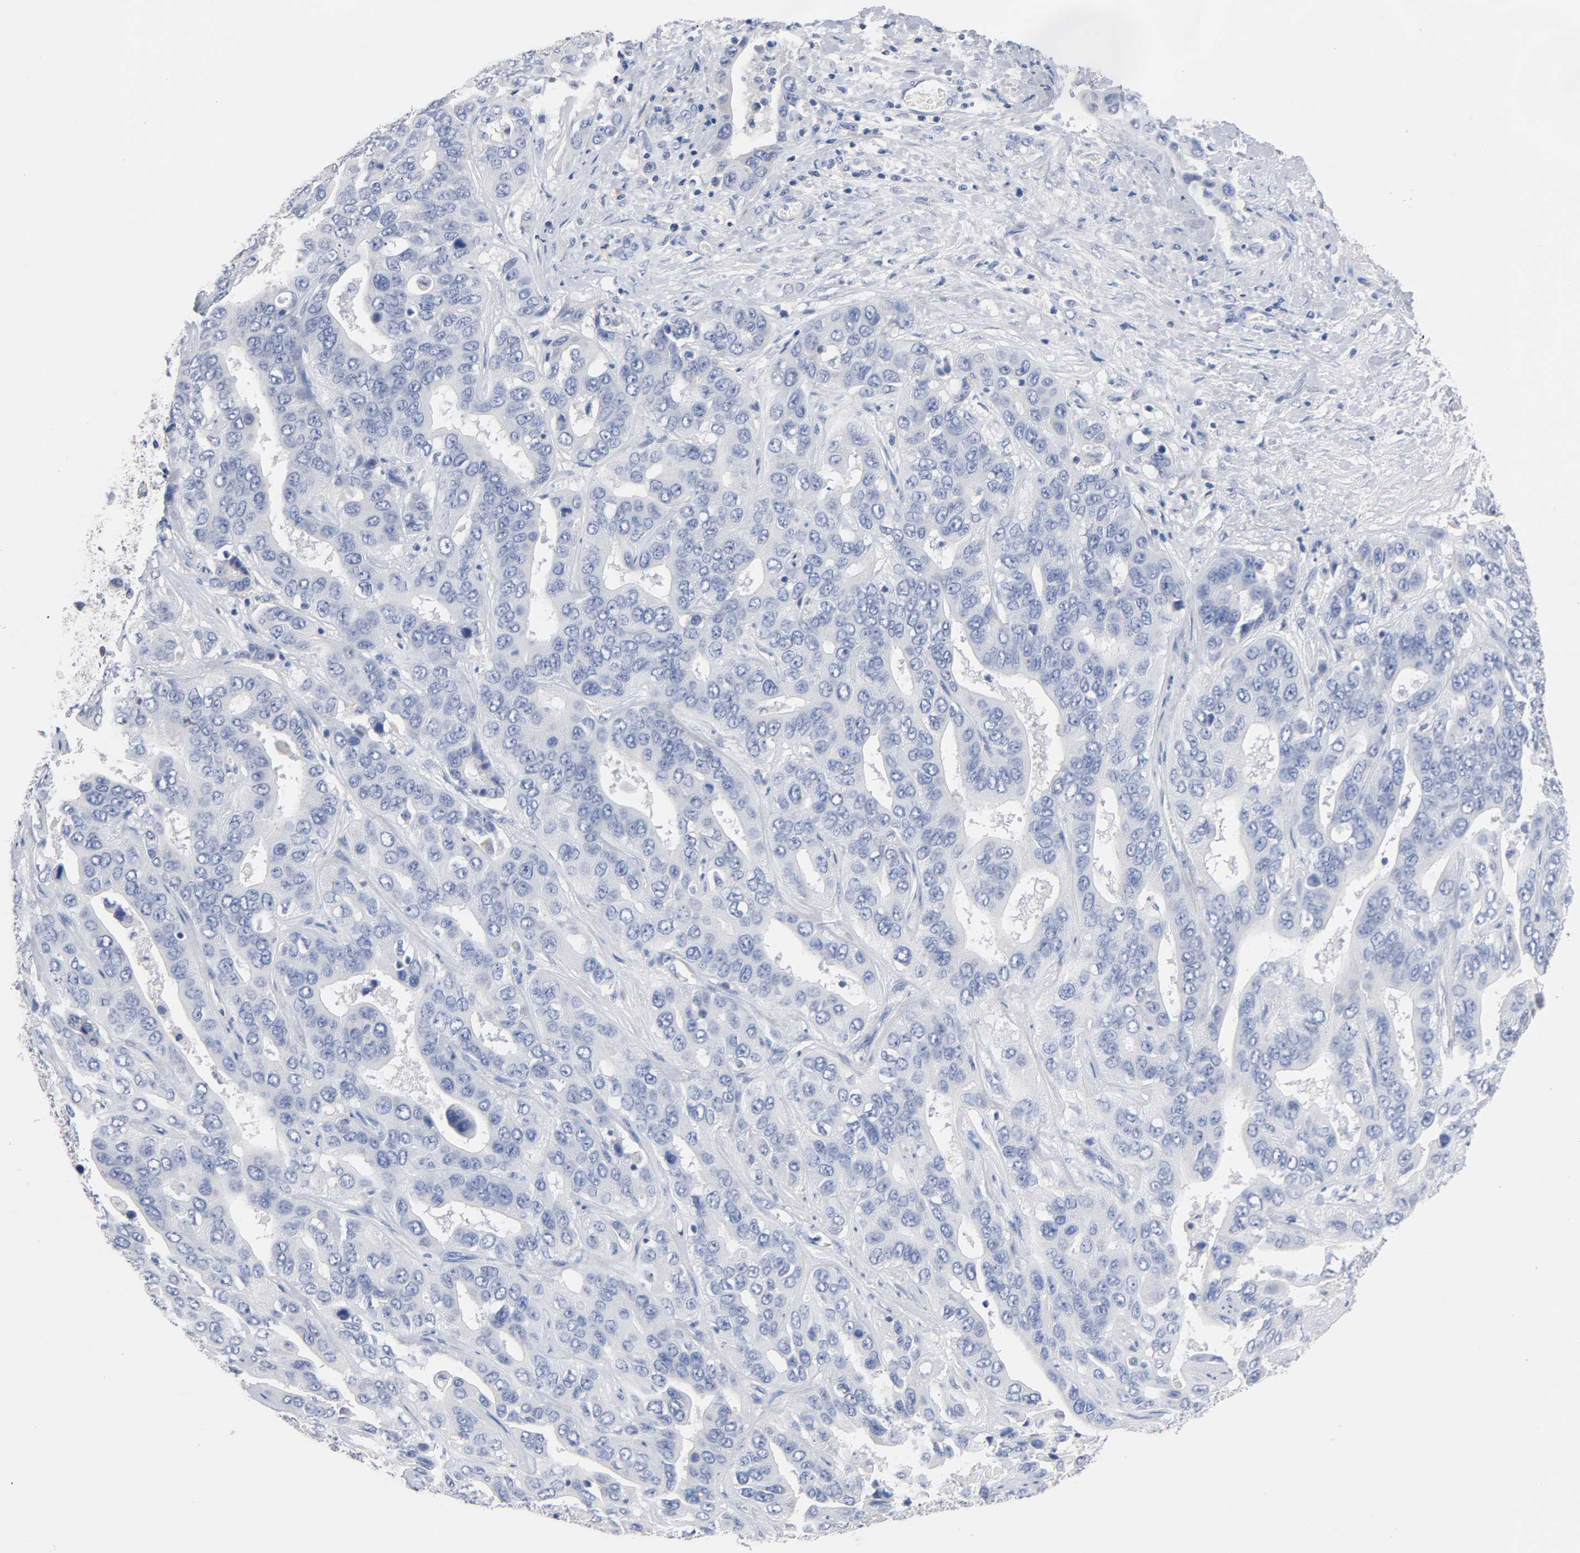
{"staining": {"intensity": "negative", "quantity": "none", "location": "none"}, "tissue": "liver cancer", "cell_type": "Tumor cells", "image_type": "cancer", "snomed": [{"axis": "morphology", "description": "Cholangiocarcinoma"}, {"axis": "topography", "description": "Liver"}], "caption": "Immunohistochemical staining of human cholangiocarcinoma (liver) displays no significant staining in tumor cells.", "gene": "ZCCHC13", "patient": {"sex": "female", "age": 52}}